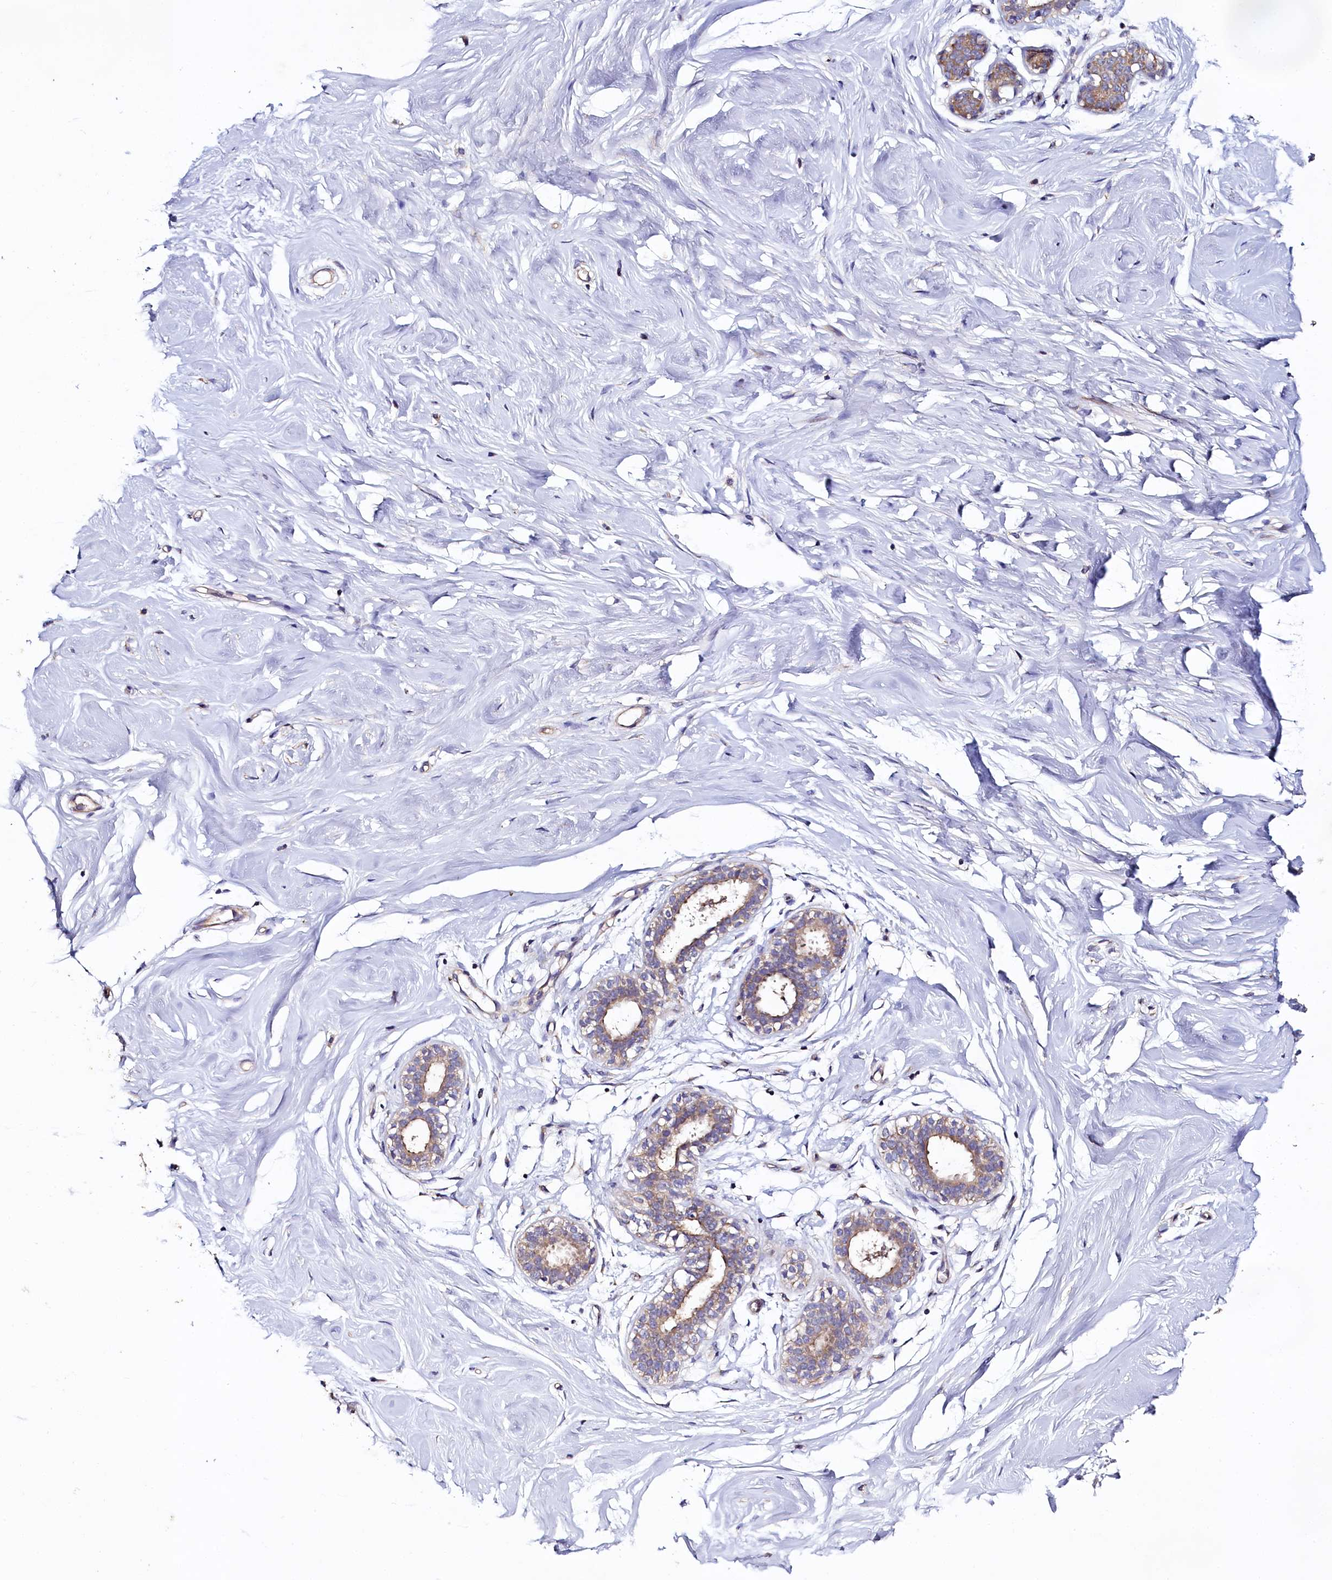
{"staining": {"intensity": "negative", "quantity": "none", "location": "none"}, "tissue": "breast", "cell_type": "Adipocytes", "image_type": "normal", "snomed": [{"axis": "morphology", "description": "Normal tissue, NOS"}, {"axis": "morphology", "description": "Adenoma, NOS"}, {"axis": "topography", "description": "Breast"}], "caption": "The immunohistochemistry (IHC) micrograph has no significant positivity in adipocytes of breast.", "gene": "CEP295", "patient": {"sex": "female", "age": 23}}